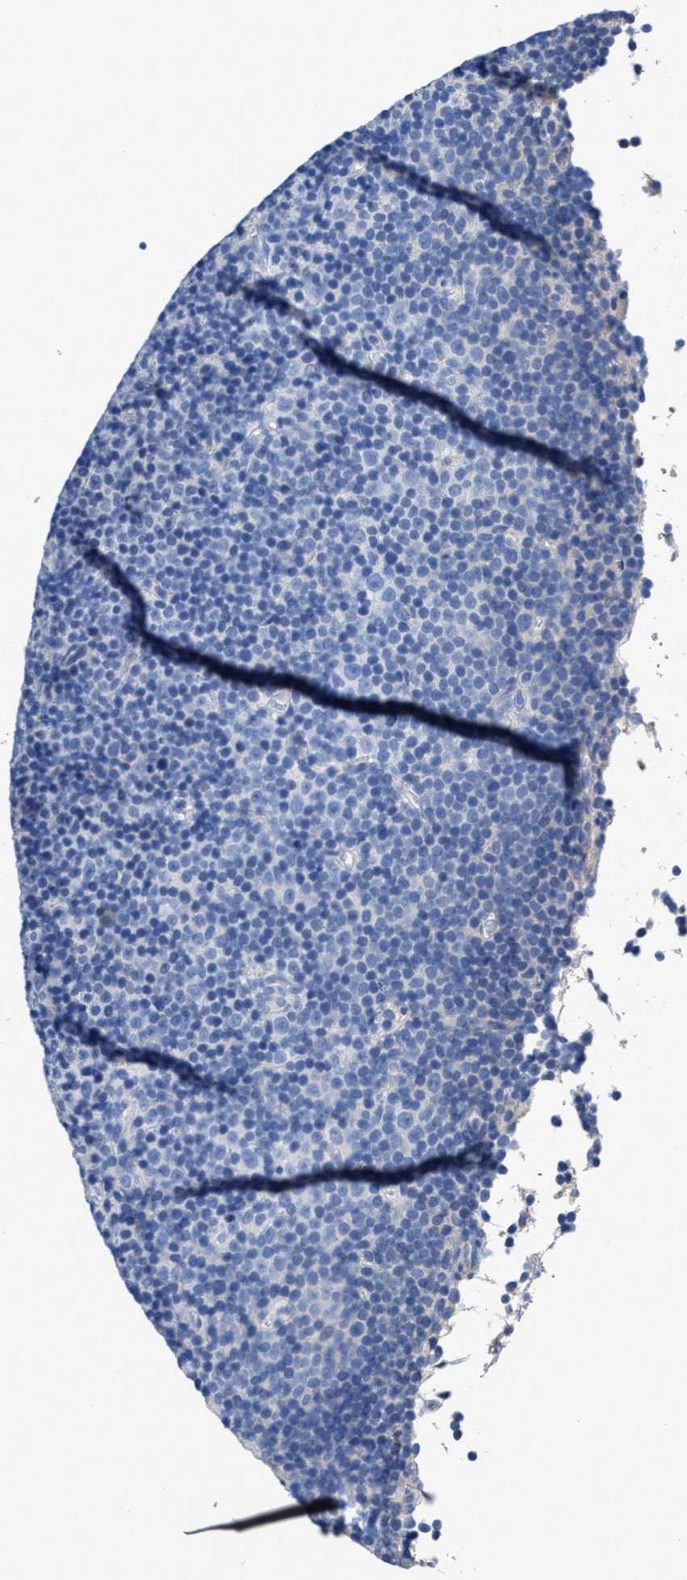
{"staining": {"intensity": "negative", "quantity": "none", "location": "none"}, "tissue": "lymphoma", "cell_type": "Tumor cells", "image_type": "cancer", "snomed": [{"axis": "morphology", "description": "Malignant lymphoma, non-Hodgkin's type, Low grade"}, {"axis": "topography", "description": "Lymph node"}], "caption": "This is a histopathology image of immunohistochemistry staining of lymphoma, which shows no expression in tumor cells.", "gene": "CA9", "patient": {"sex": "female", "age": 67}}